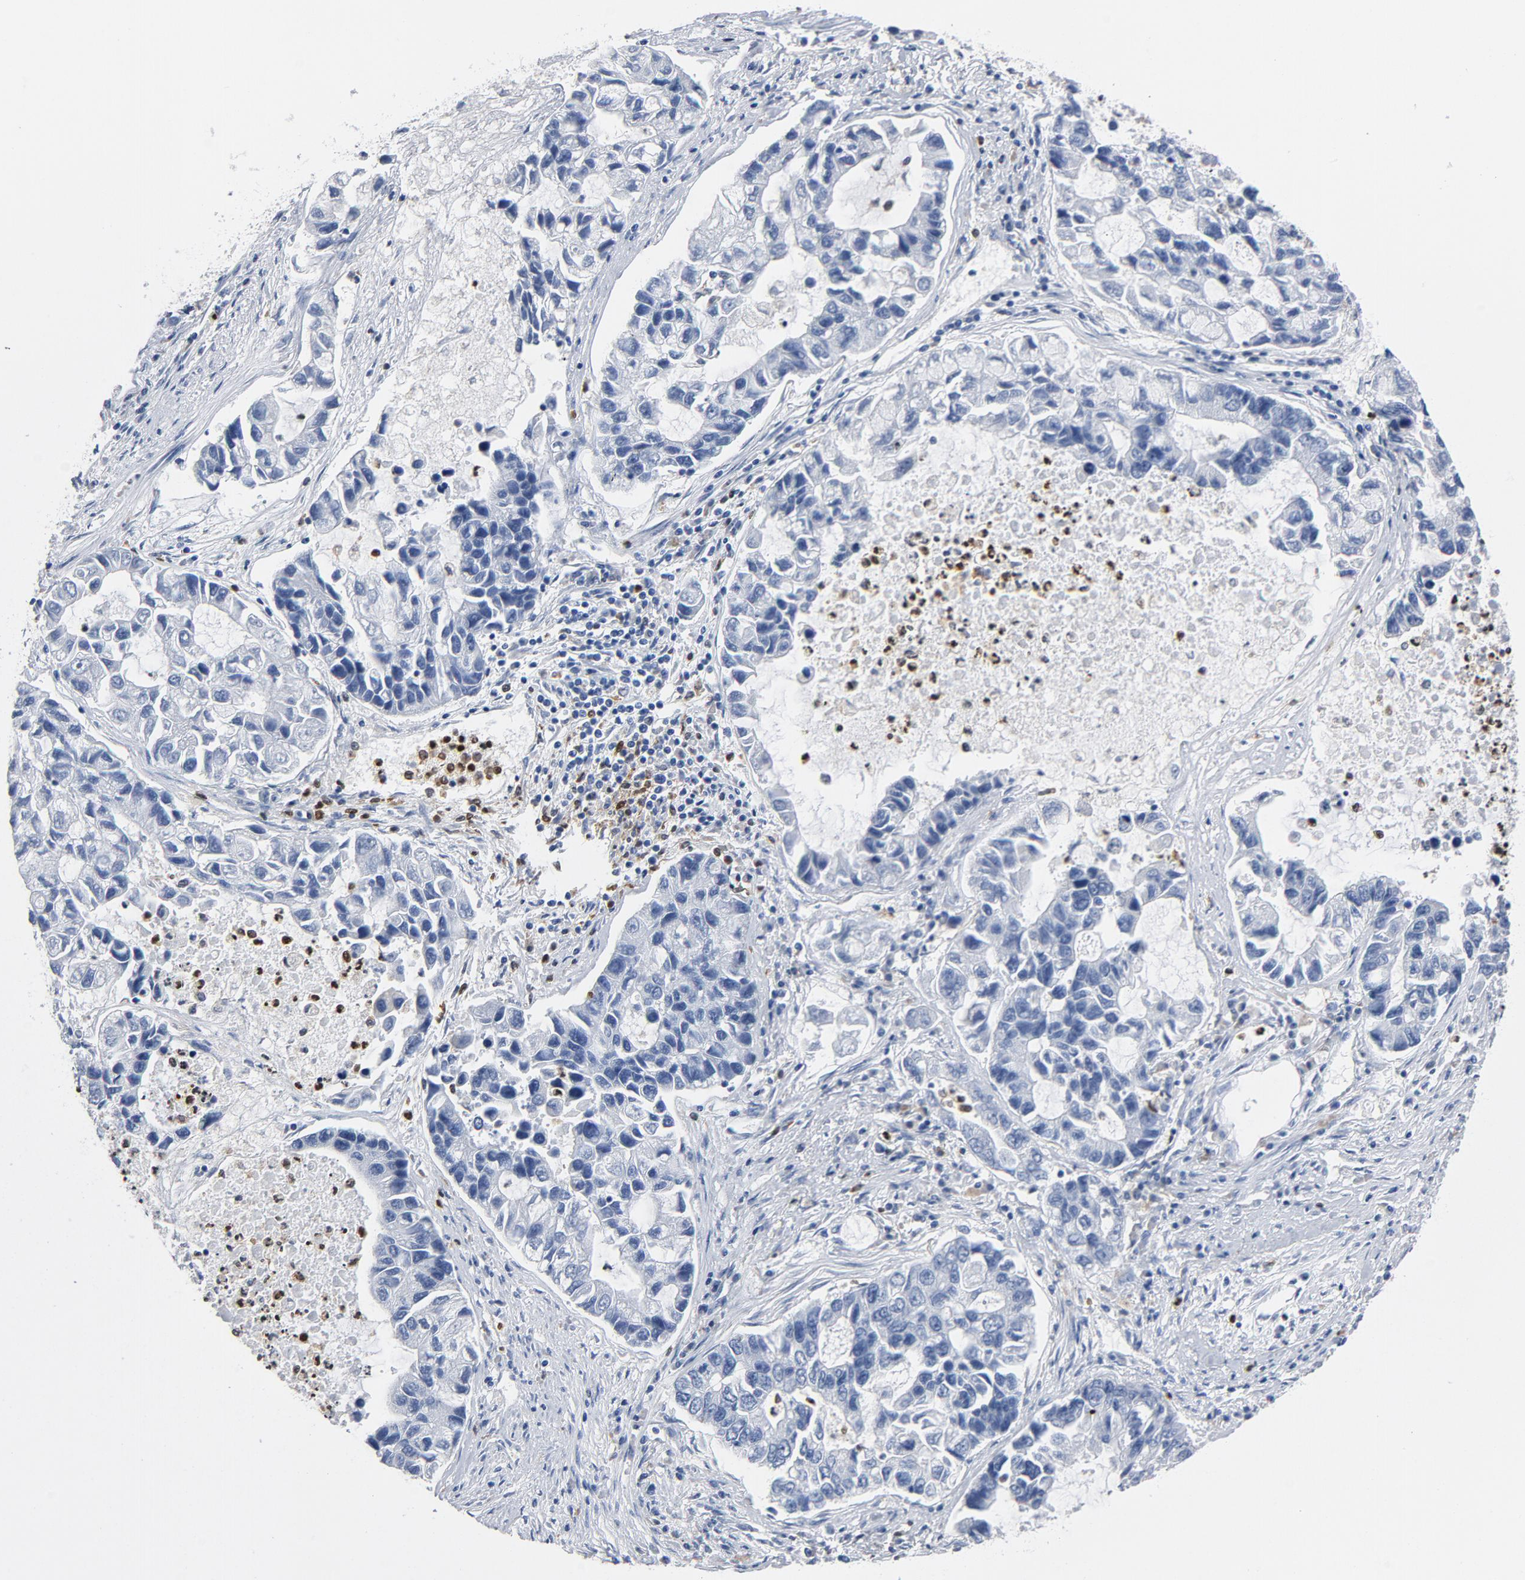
{"staining": {"intensity": "negative", "quantity": "none", "location": "none"}, "tissue": "lung cancer", "cell_type": "Tumor cells", "image_type": "cancer", "snomed": [{"axis": "morphology", "description": "Adenocarcinoma, NOS"}, {"axis": "topography", "description": "Lung"}], "caption": "Immunohistochemistry of human lung adenocarcinoma exhibits no positivity in tumor cells.", "gene": "NCF1", "patient": {"sex": "female", "age": 51}}